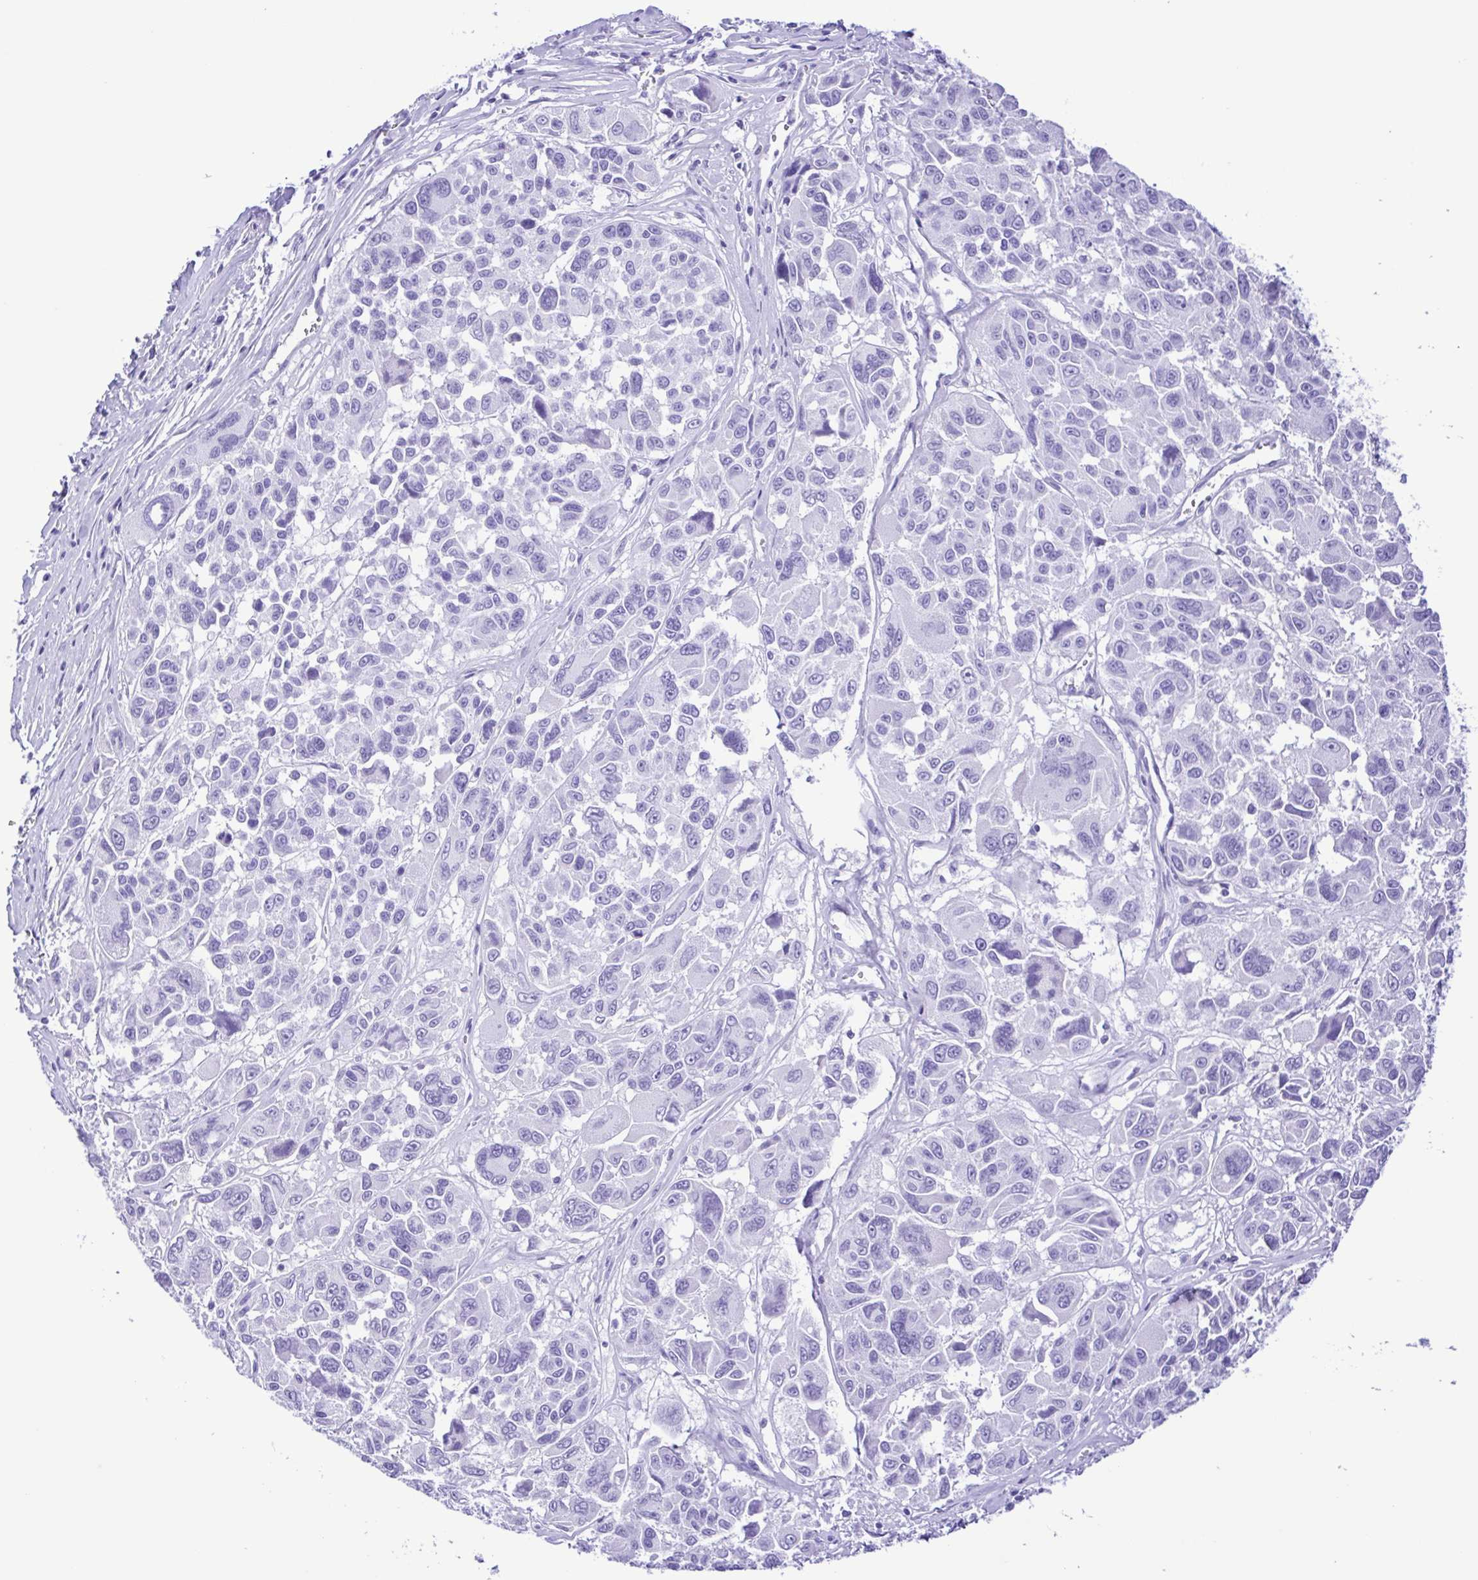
{"staining": {"intensity": "negative", "quantity": "none", "location": "none"}, "tissue": "melanoma", "cell_type": "Tumor cells", "image_type": "cancer", "snomed": [{"axis": "morphology", "description": "Malignant melanoma, NOS"}, {"axis": "topography", "description": "Skin"}], "caption": "Immunohistochemistry (IHC) image of neoplastic tissue: human malignant melanoma stained with DAB (3,3'-diaminobenzidine) reveals no significant protein staining in tumor cells.", "gene": "ERP27", "patient": {"sex": "female", "age": 66}}